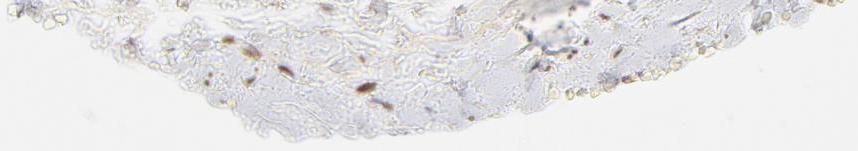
{"staining": {"intensity": "moderate", "quantity": ">75%", "location": "nuclear"}, "tissue": "adipose tissue", "cell_type": "Adipocytes", "image_type": "normal", "snomed": [{"axis": "morphology", "description": "Normal tissue, NOS"}, {"axis": "topography", "description": "Soft tissue"}], "caption": "Brown immunohistochemical staining in benign human adipose tissue exhibits moderate nuclear staining in about >75% of adipocytes.", "gene": "TP53BP1", "patient": {"sex": "male", "age": 26}}